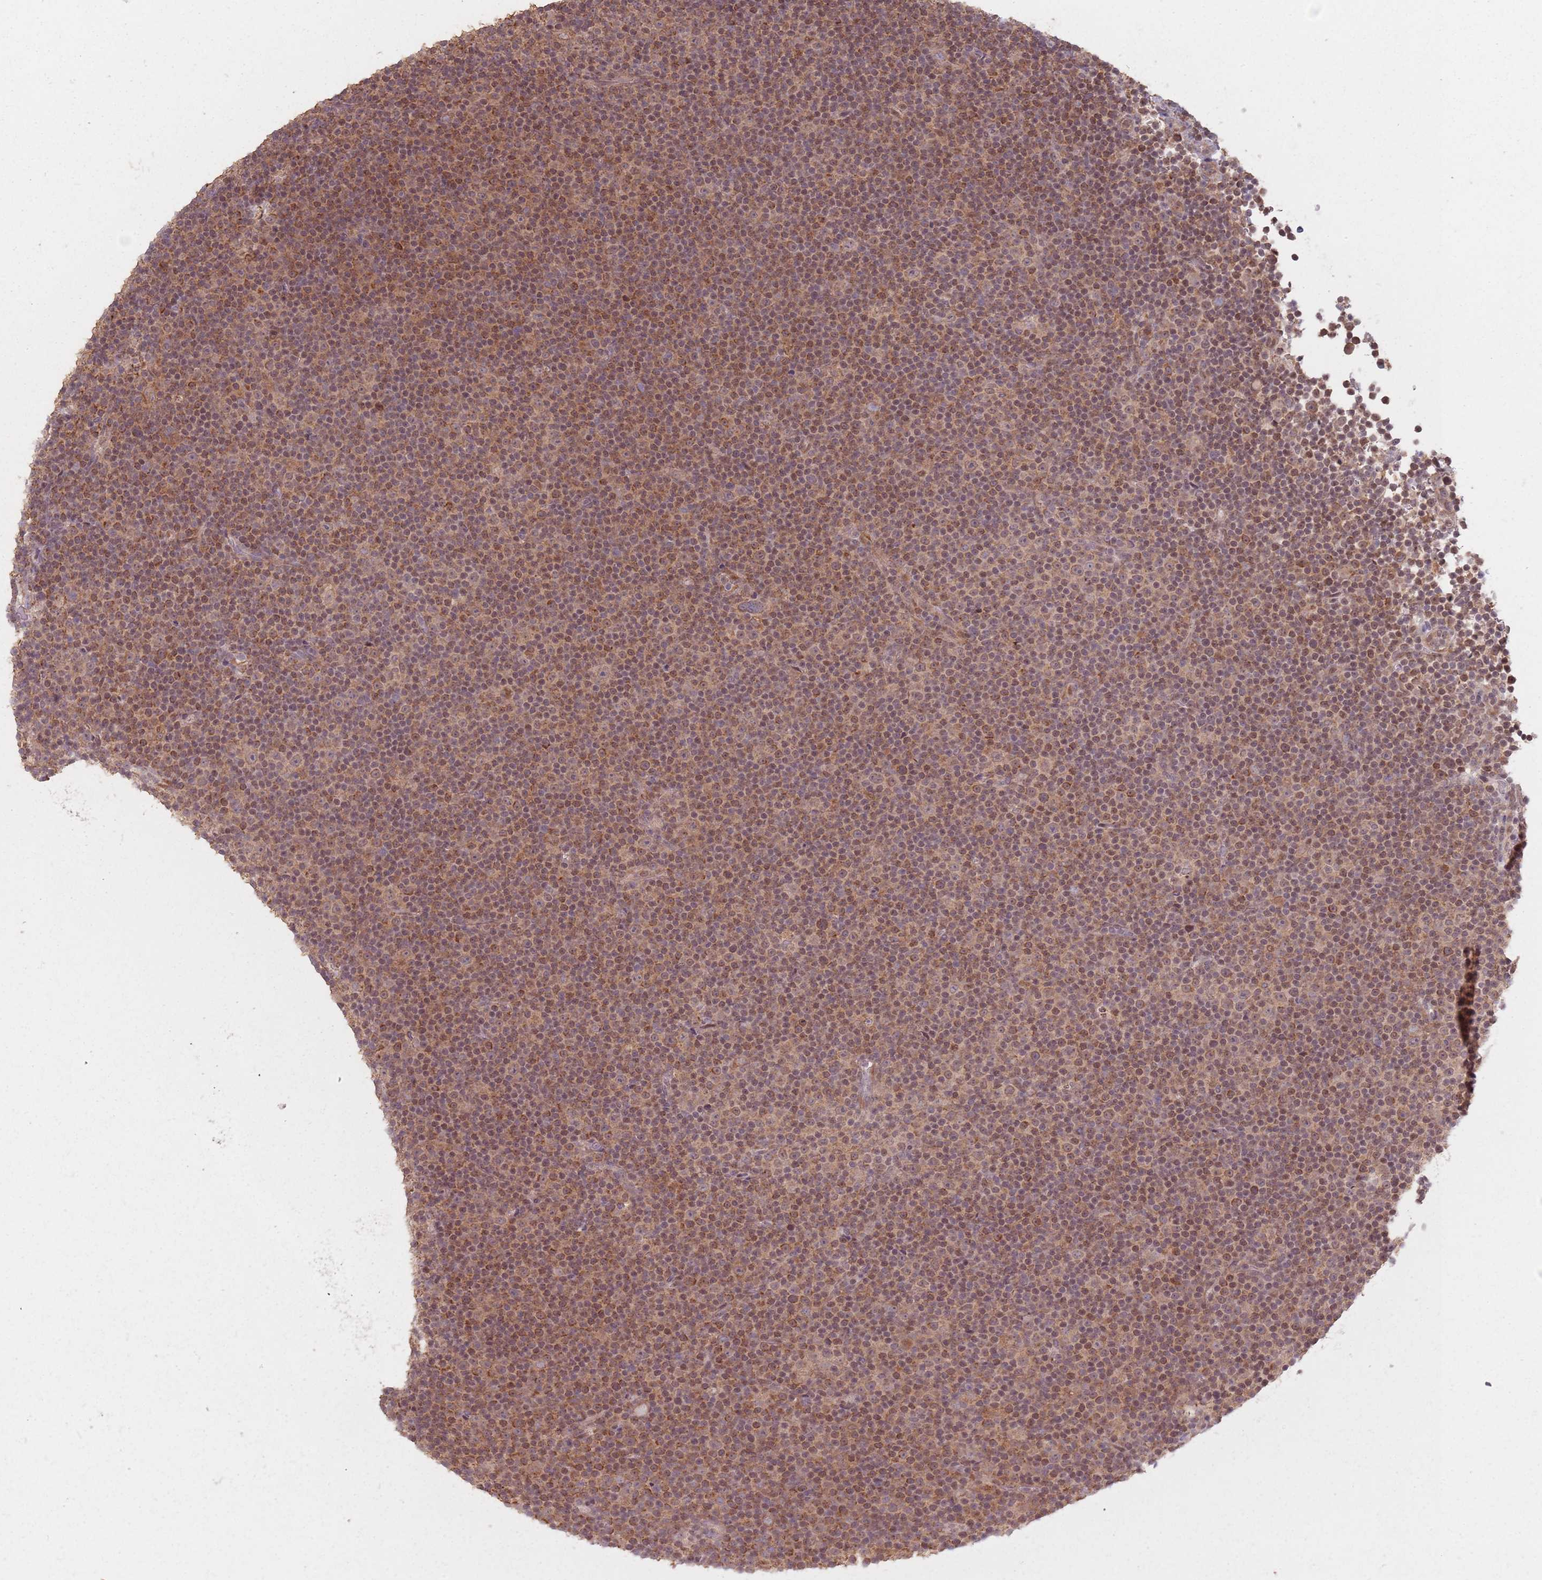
{"staining": {"intensity": "moderate", "quantity": ">75%", "location": "cytoplasmic/membranous,nuclear"}, "tissue": "lymphoma", "cell_type": "Tumor cells", "image_type": "cancer", "snomed": [{"axis": "morphology", "description": "Malignant lymphoma, non-Hodgkin's type, Low grade"}, {"axis": "topography", "description": "Lymph node"}], "caption": "About >75% of tumor cells in malignant lymphoma, non-Hodgkin's type (low-grade) display moderate cytoplasmic/membranous and nuclear protein staining as visualized by brown immunohistochemical staining.", "gene": "VPS52", "patient": {"sex": "female", "age": 67}}